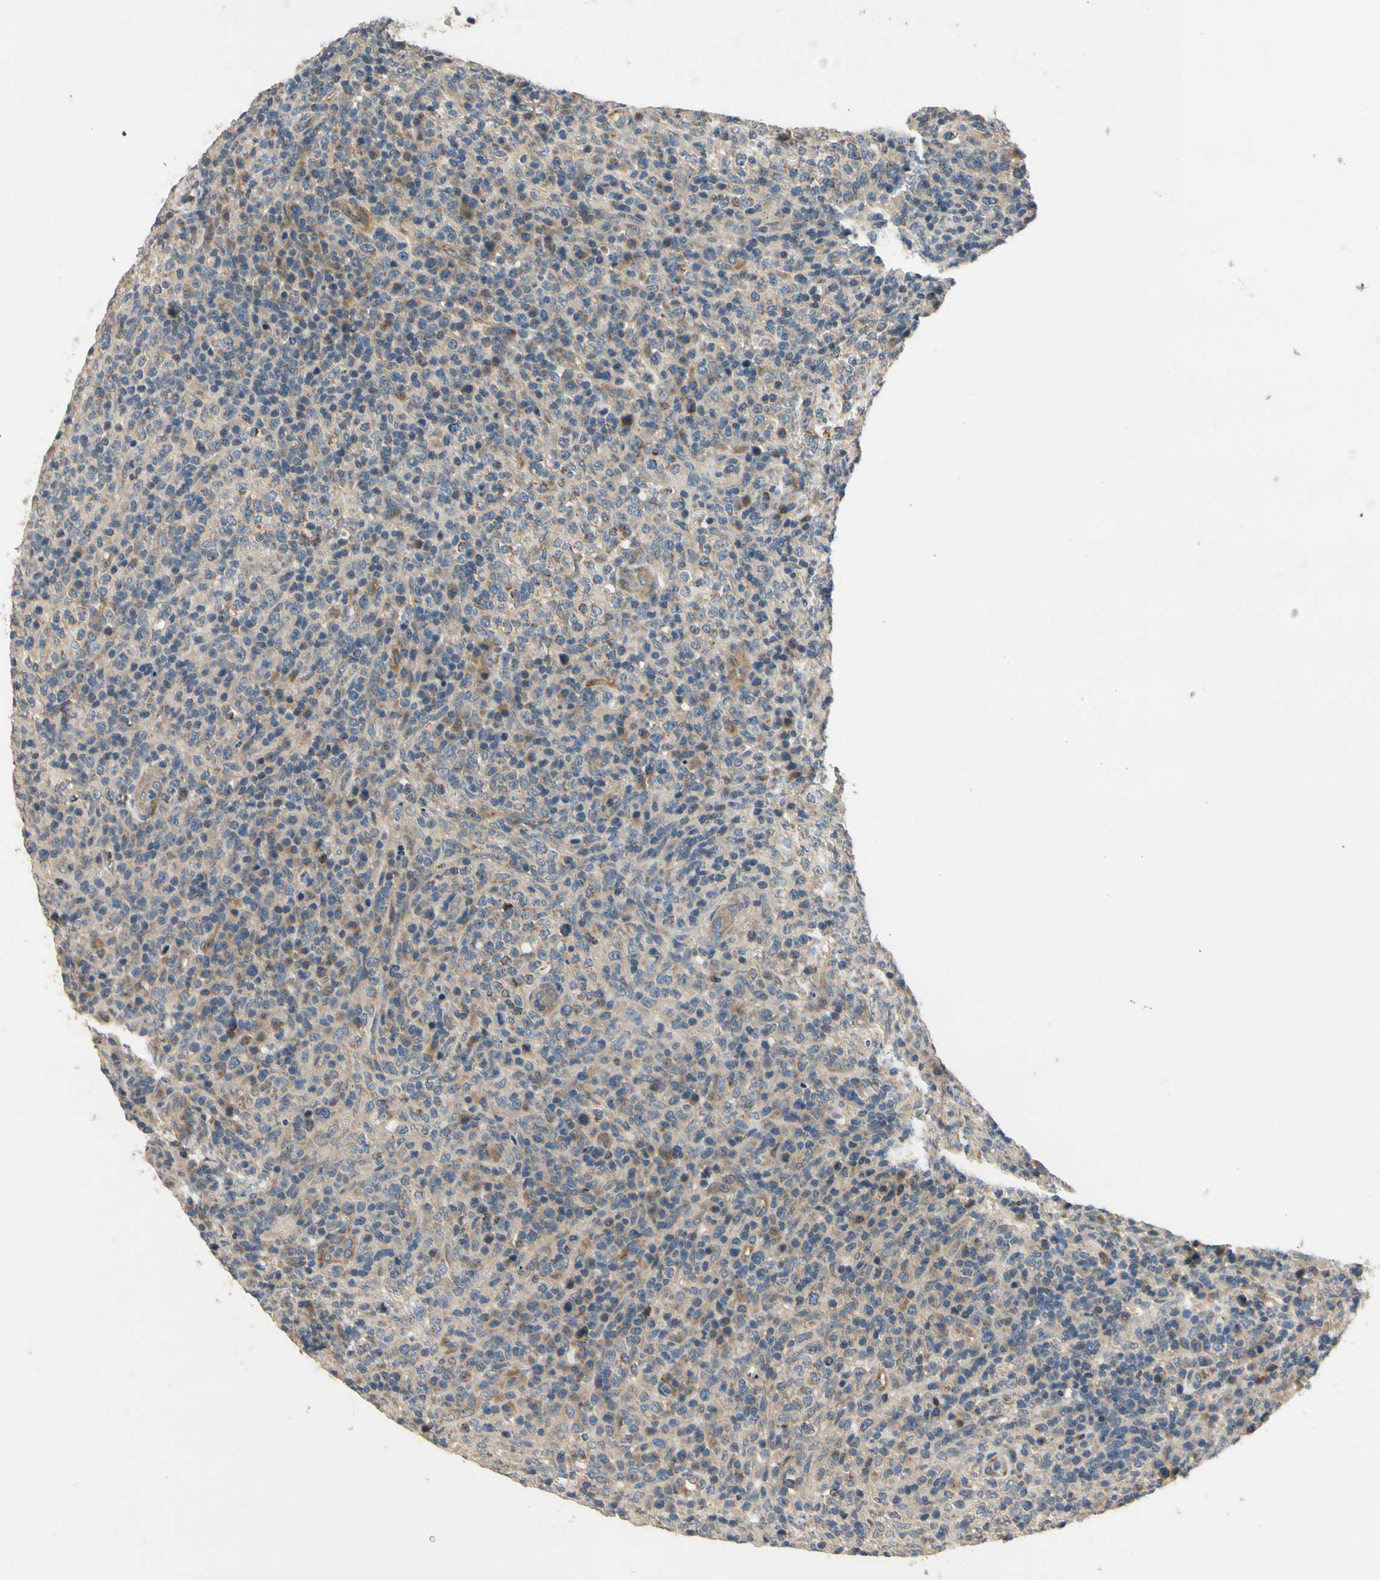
{"staining": {"intensity": "weak", "quantity": "25%-75%", "location": "cytoplasmic/membranous"}, "tissue": "lymphoma", "cell_type": "Tumor cells", "image_type": "cancer", "snomed": [{"axis": "morphology", "description": "Malignant lymphoma, non-Hodgkin's type, High grade"}, {"axis": "topography", "description": "Lymph node"}], "caption": "This histopathology image exhibits lymphoma stained with immunohistochemistry to label a protein in brown. The cytoplasmic/membranous of tumor cells show weak positivity for the protein. Nuclei are counter-stained blue.", "gene": "ALKBH3", "patient": {"sex": "female", "age": 76}}